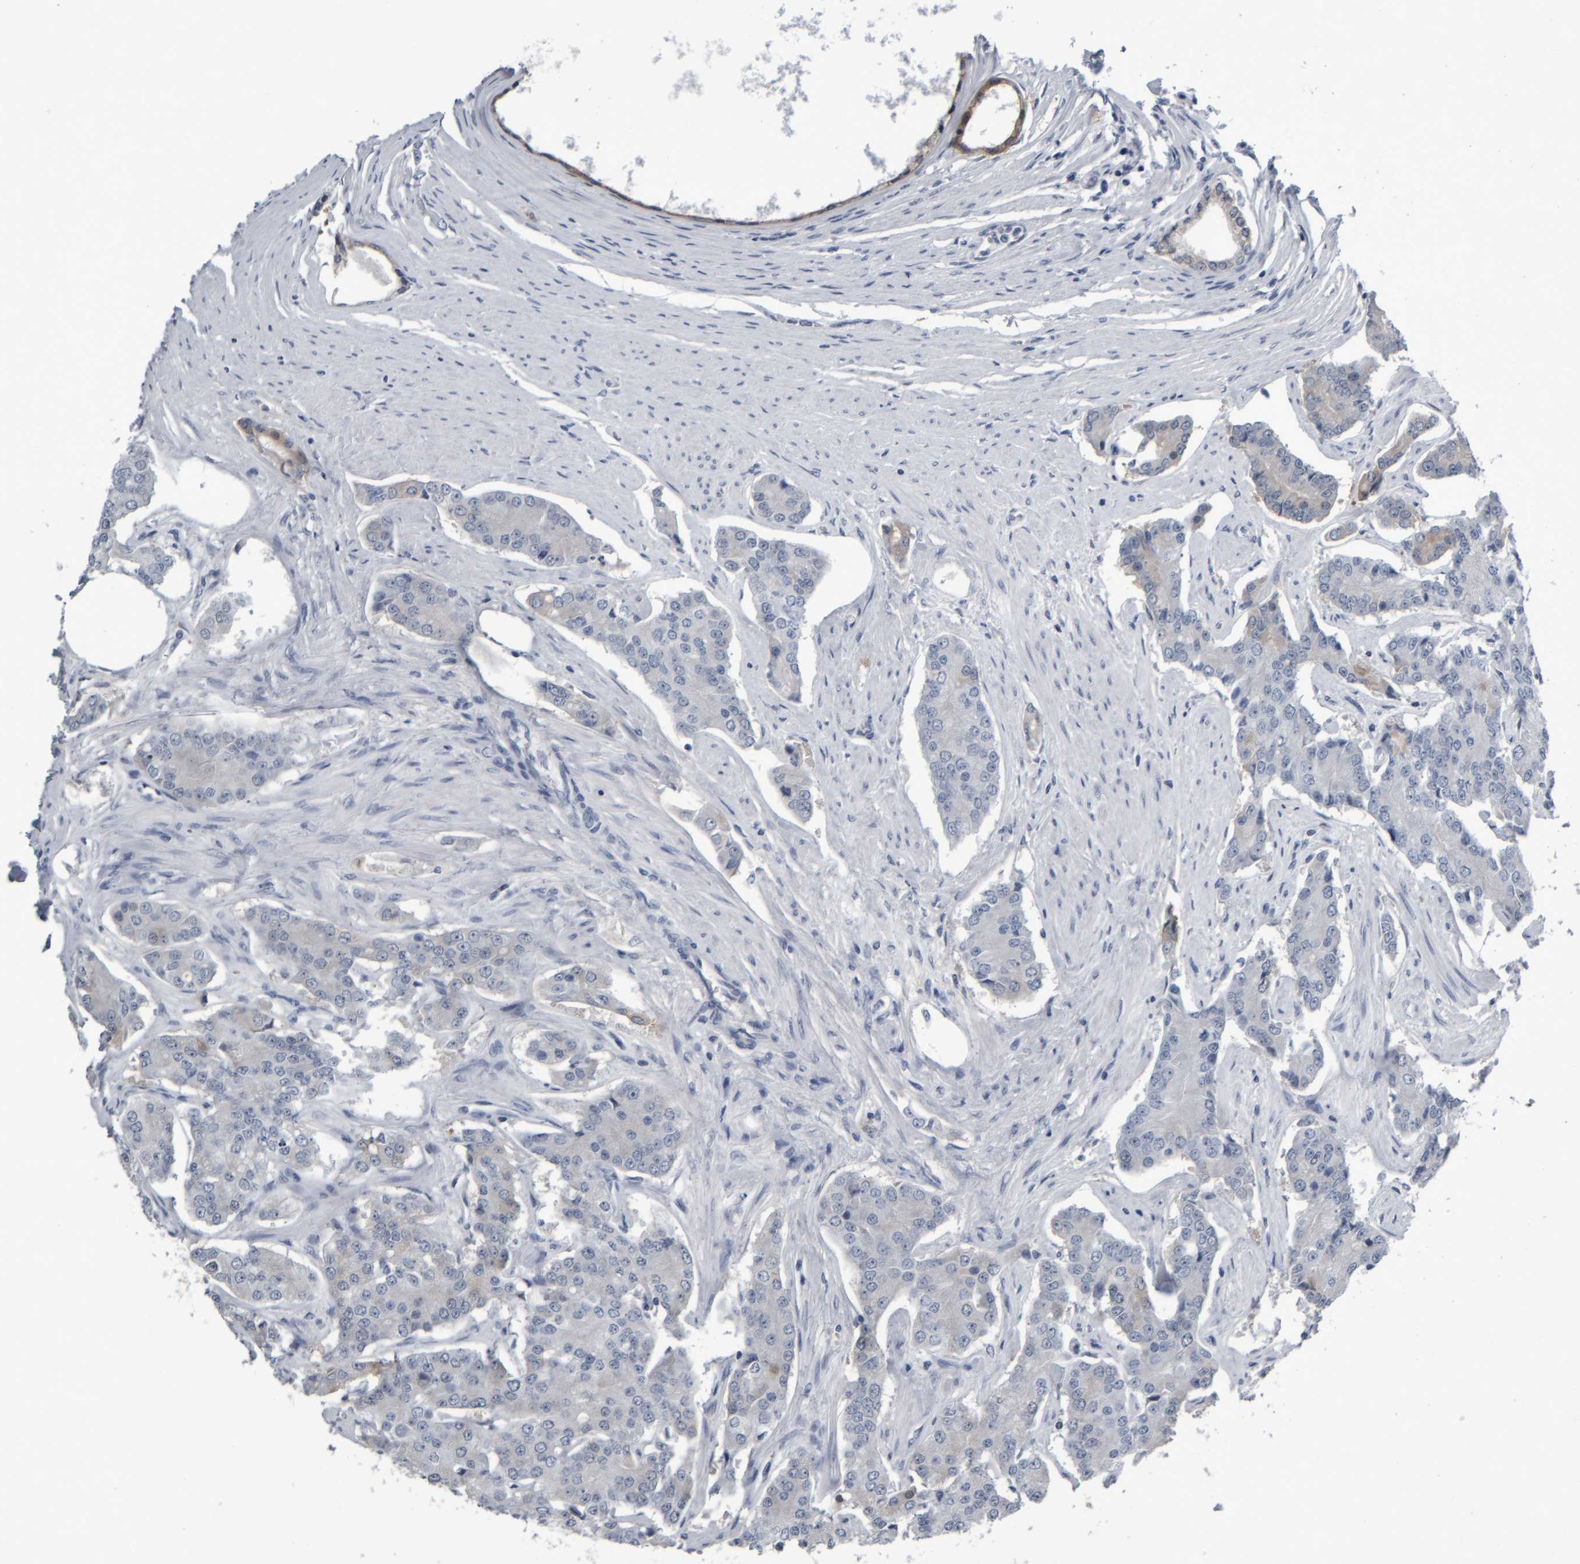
{"staining": {"intensity": "weak", "quantity": "<25%", "location": "cytoplasmic/membranous"}, "tissue": "prostate cancer", "cell_type": "Tumor cells", "image_type": "cancer", "snomed": [{"axis": "morphology", "description": "Adenocarcinoma, High grade"}, {"axis": "topography", "description": "Prostate"}], "caption": "A micrograph of high-grade adenocarcinoma (prostate) stained for a protein displays no brown staining in tumor cells.", "gene": "COL14A1", "patient": {"sex": "male", "age": 71}}